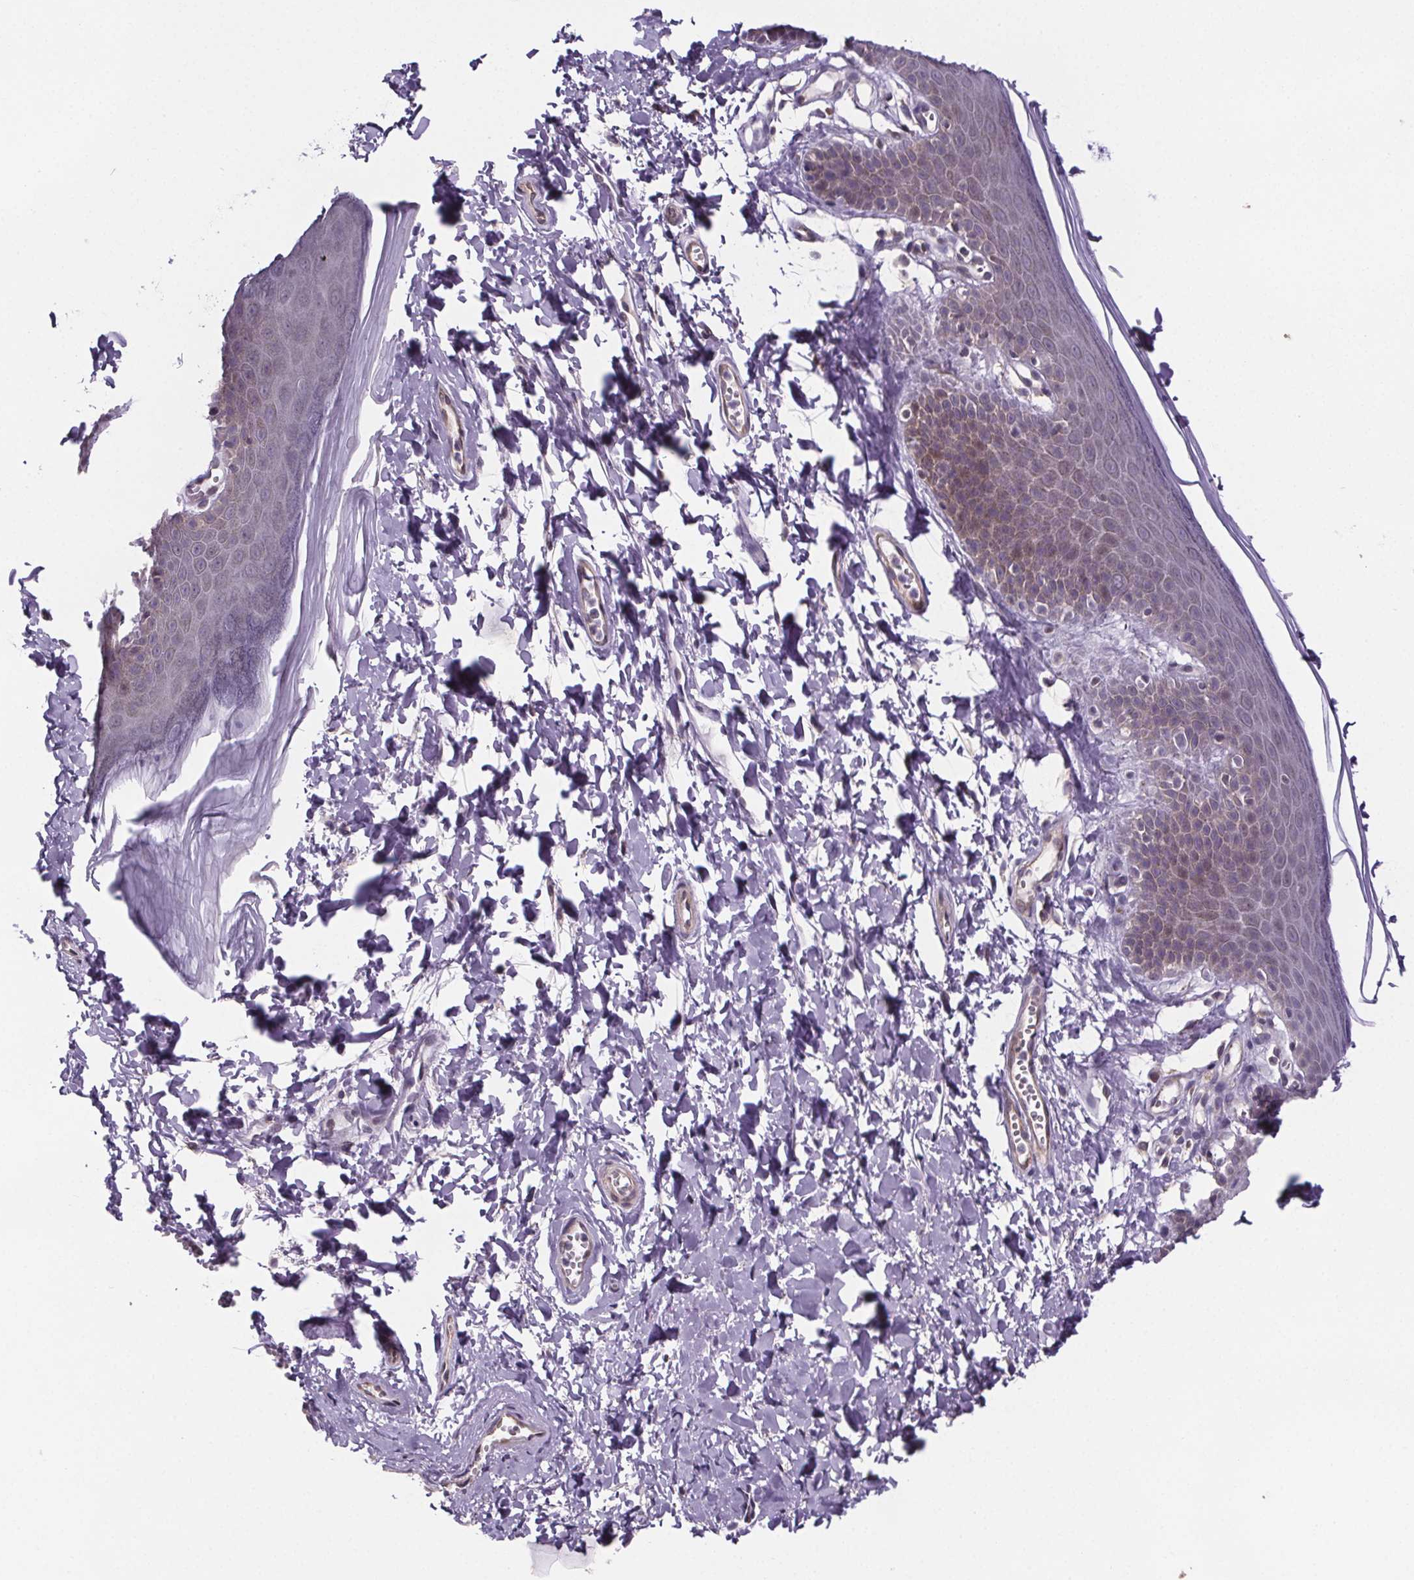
{"staining": {"intensity": "negative", "quantity": "none", "location": "none"}, "tissue": "skin", "cell_type": "Epidermal cells", "image_type": "normal", "snomed": [{"axis": "morphology", "description": "Normal tissue, NOS"}, {"axis": "topography", "description": "Anal"}], "caption": "Immunohistochemistry micrograph of normal skin: human skin stained with DAB displays no significant protein staining in epidermal cells. The staining is performed using DAB brown chromogen with nuclei counter-stained in using hematoxylin.", "gene": "TTC12", "patient": {"sex": "male", "age": 53}}